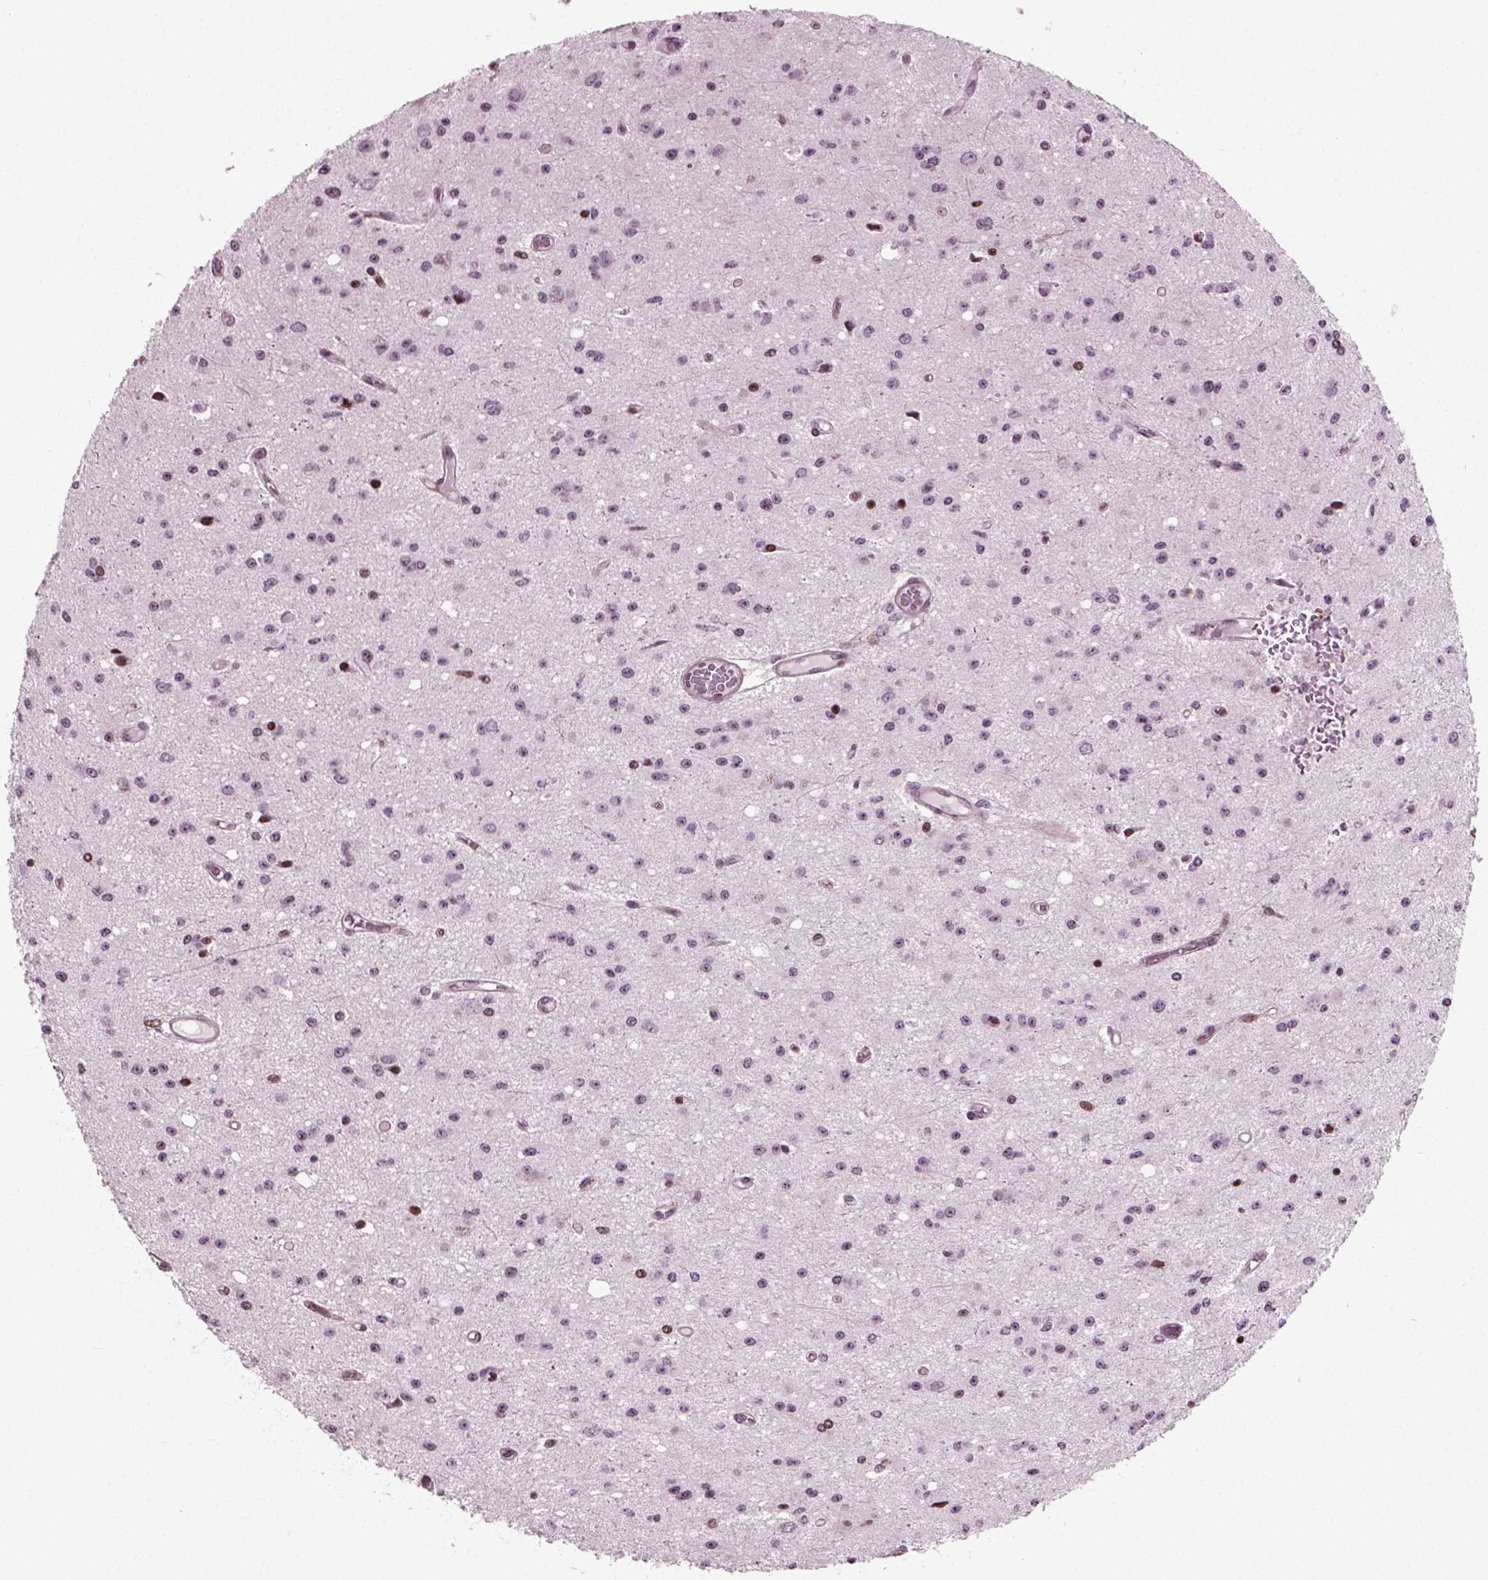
{"staining": {"intensity": "negative", "quantity": "none", "location": "none"}, "tissue": "glioma", "cell_type": "Tumor cells", "image_type": "cancer", "snomed": [{"axis": "morphology", "description": "Glioma, malignant, Low grade"}, {"axis": "topography", "description": "Brain"}], "caption": "This is an immunohistochemistry (IHC) photomicrograph of glioma. There is no expression in tumor cells.", "gene": "HEYL", "patient": {"sex": "female", "age": 45}}